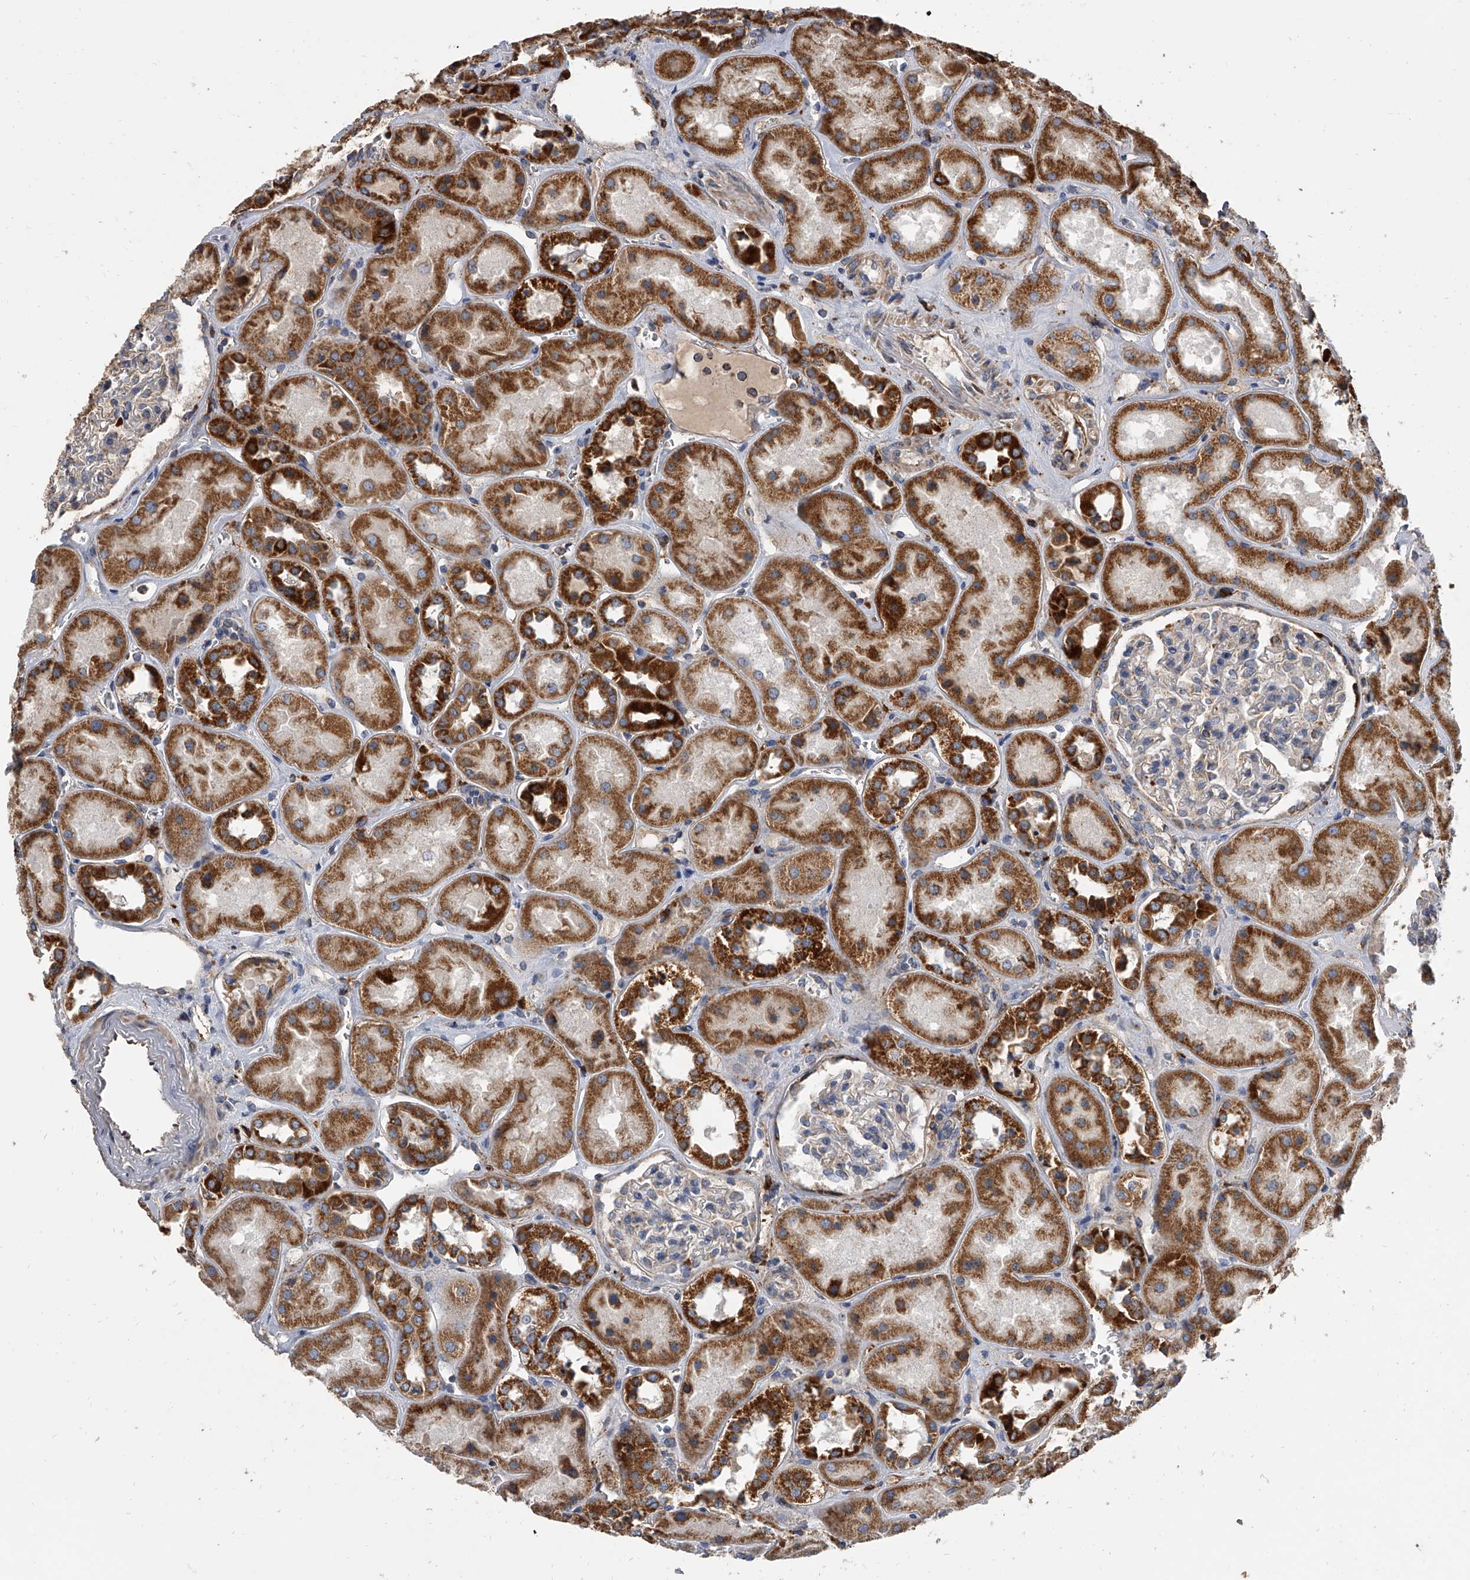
{"staining": {"intensity": "weak", "quantity": "<25%", "location": "cytoplasmic/membranous"}, "tissue": "kidney", "cell_type": "Cells in glomeruli", "image_type": "normal", "snomed": [{"axis": "morphology", "description": "Normal tissue, NOS"}, {"axis": "topography", "description": "Kidney"}], "caption": "The micrograph shows no staining of cells in glomeruli in unremarkable kidney.", "gene": "MRPL28", "patient": {"sex": "male", "age": 70}}